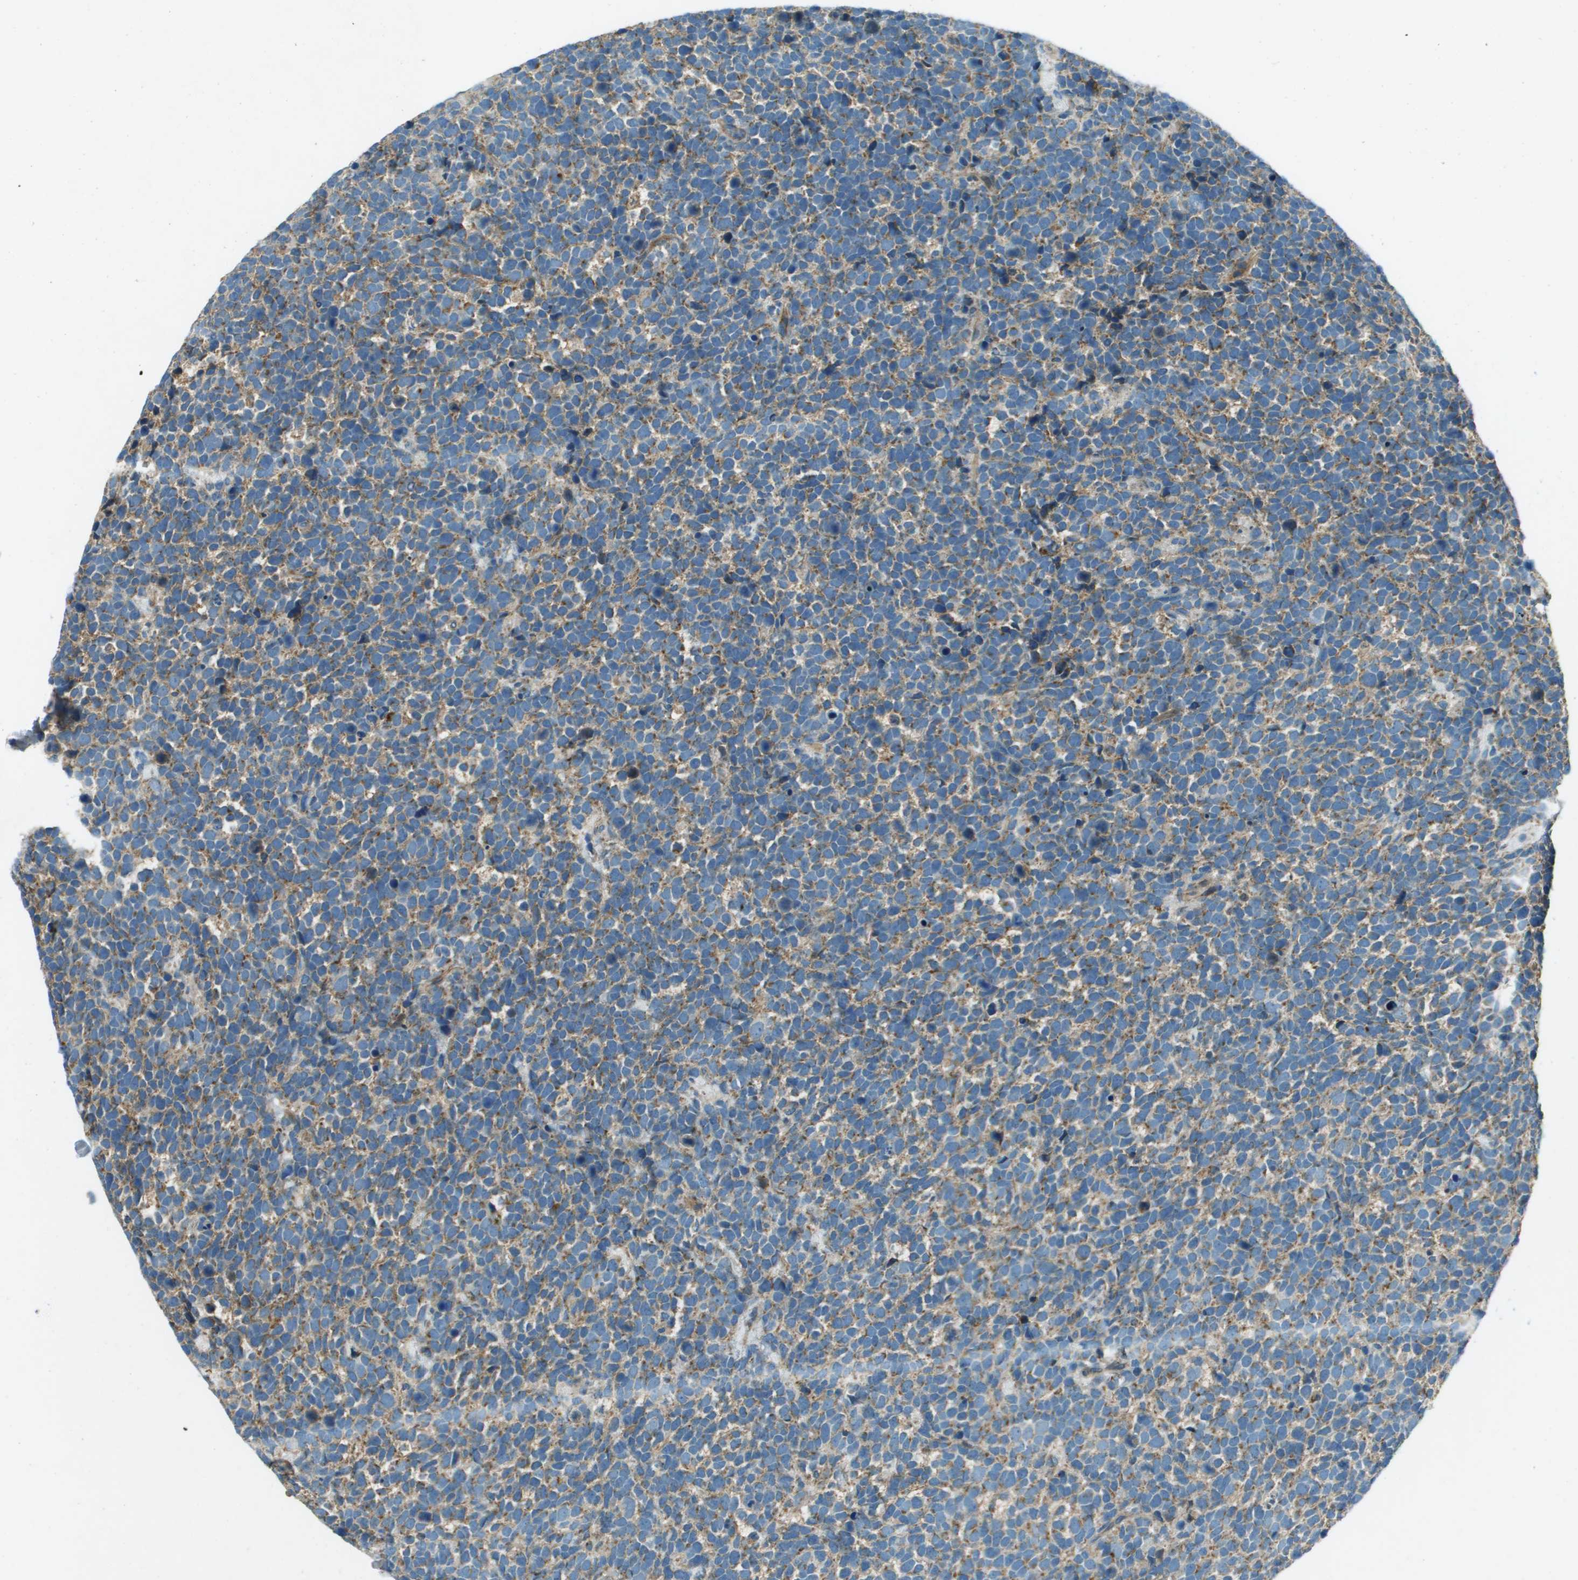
{"staining": {"intensity": "moderate", "quantity": ">75%", "location": "cytoplasmic/membranous"}, "tissue": "urothelial cancer", "cell_type": "Tumor cells", "image_type": "cancer", "snomed": [{"axis": "morphology", "description": "Urothelial carcinoma, High grade"}, {"axis": "topography", "description": "Urinary bladder"}], "caption": "Immunohistochemistry (IHC) histopathology image of neoplastic tissue: human urothelial cancer stained using immunohistochemistry displays medium levels of moderate protein expression localized specifically in the cytoplasmic/membranous of tumor cells, appearing as a cytoplasmic/membranous brown color.", "gene": "MIGA1", "patient": {"sex": "female", "age": 82}}